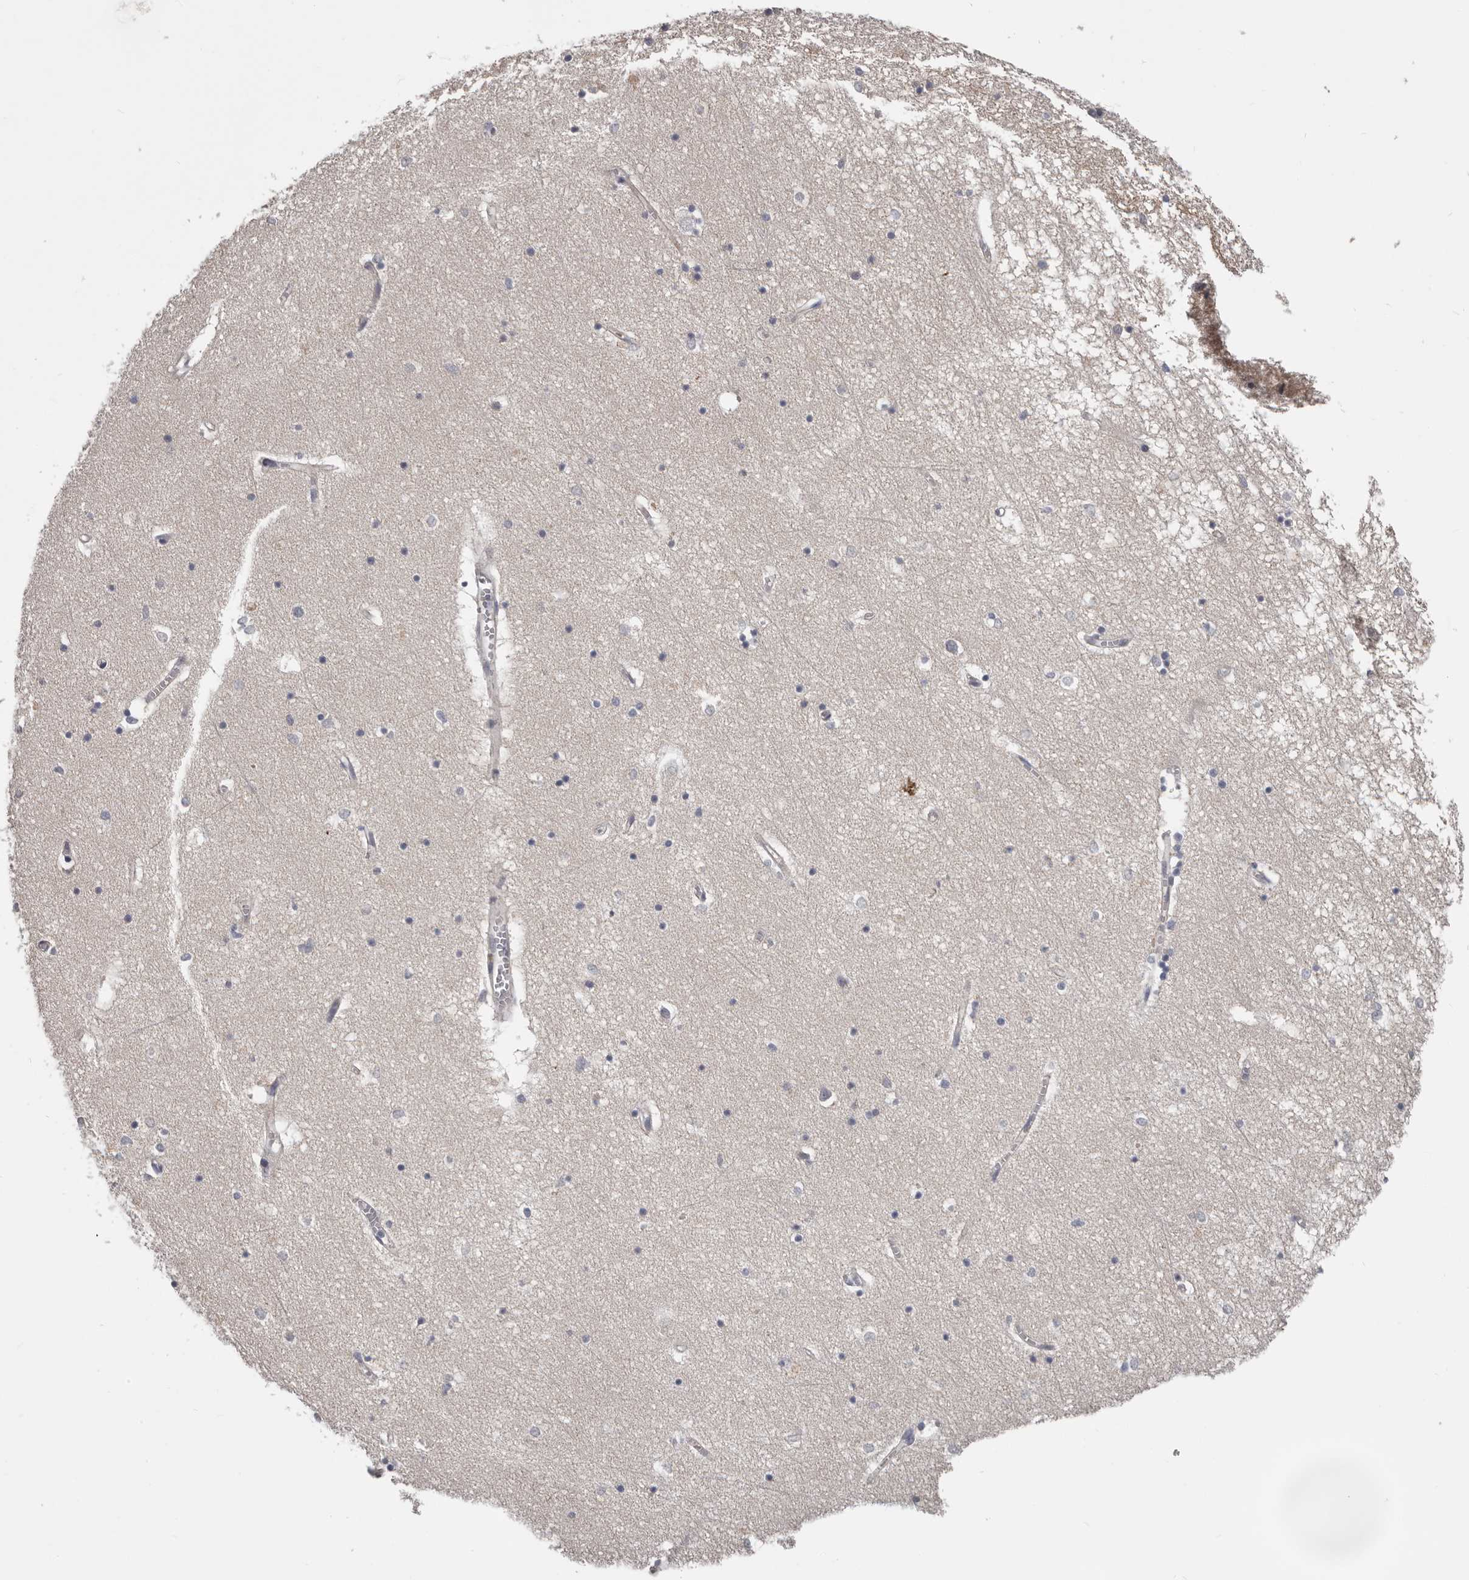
{"staining": {"intensity": "negative", "quantity": "none", "location": "none"}, "tissue": "hippocampus", "cell_type": "Glial cells", "image_type": "normal", "snomed": [{"axis": "morphology", "description": "Normal tissue, NOS"}, {"axis": "topography", "description": "Hippocampus"}], "caption": "High power microscopy micrograph of an immunohistochemistry micrograph of benign hippocampus, revealing no significant positivity in glial cells. Brightfield microscopy of immunohistochemistry stained with DAB (3,3'-diaminobenzidine) (brown) and hematoxylin (blue), captured at high magnification.", "gene": "RNF217", "patient": {"sex": "male", "age": 70}}